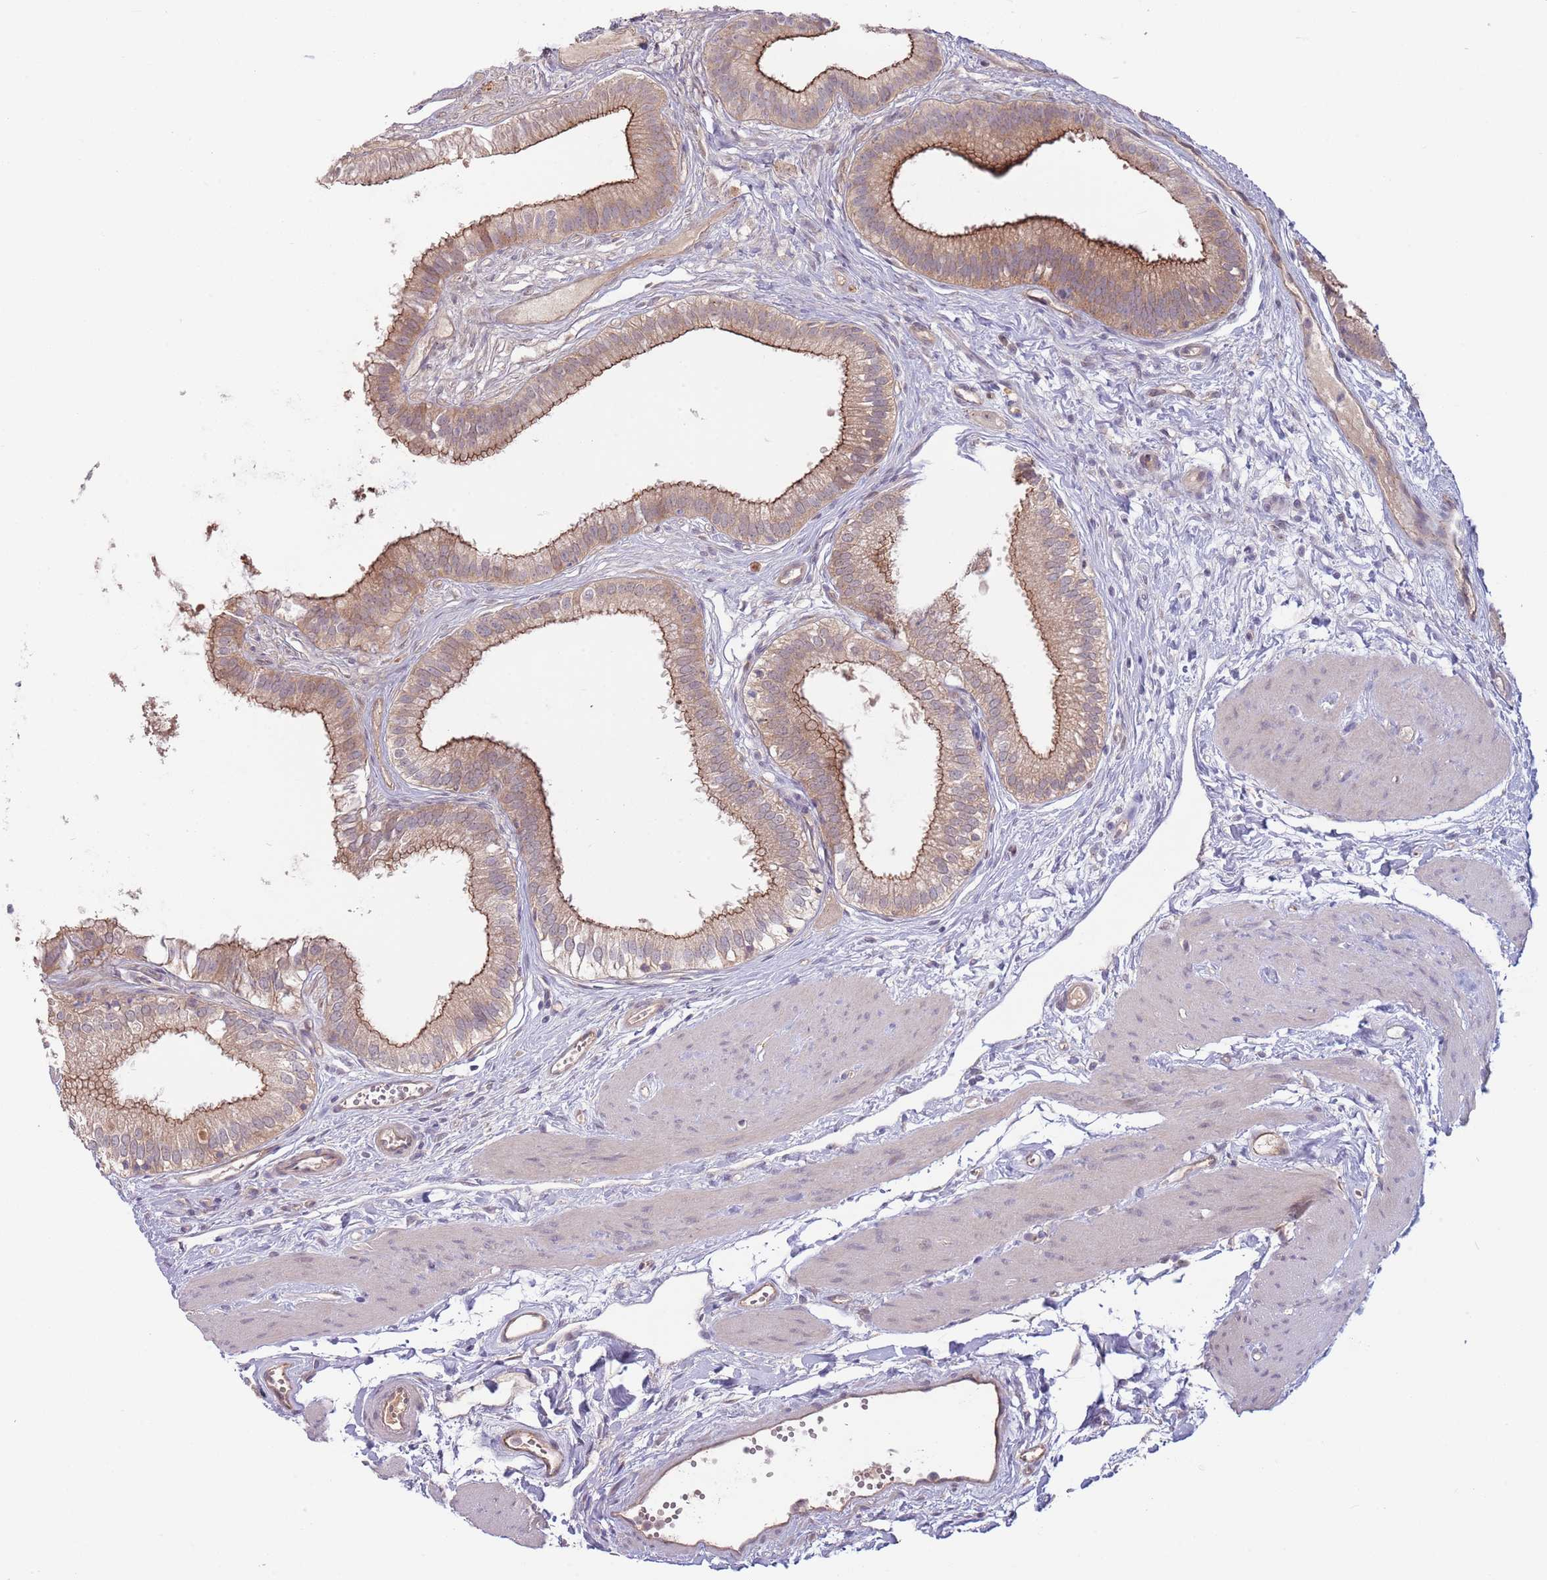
{"staining": {"intensity": "moderate", "quantity": ">75%", "location": "cytoplasmic/membranous"}, "tissue": "gallbladder", "cell_type": "Glandular cells", "image_type": "normal", "snomed": [{"axis": "morphology", "description": "Normal tissue, NOS"}, {"axis": "topography", "description": "Gallbladder"}], "caption": "Immunohistochemistry of unremarkable gallbladder shows medium levels of moderate cytoplasmic/membranous expression in approximately >75% of glandular cells. (brown staining indicates protein expression, while blue staining denotes nuclei).", "gene": "SAV1", "patient": {"sex": "female", "age": 54}}